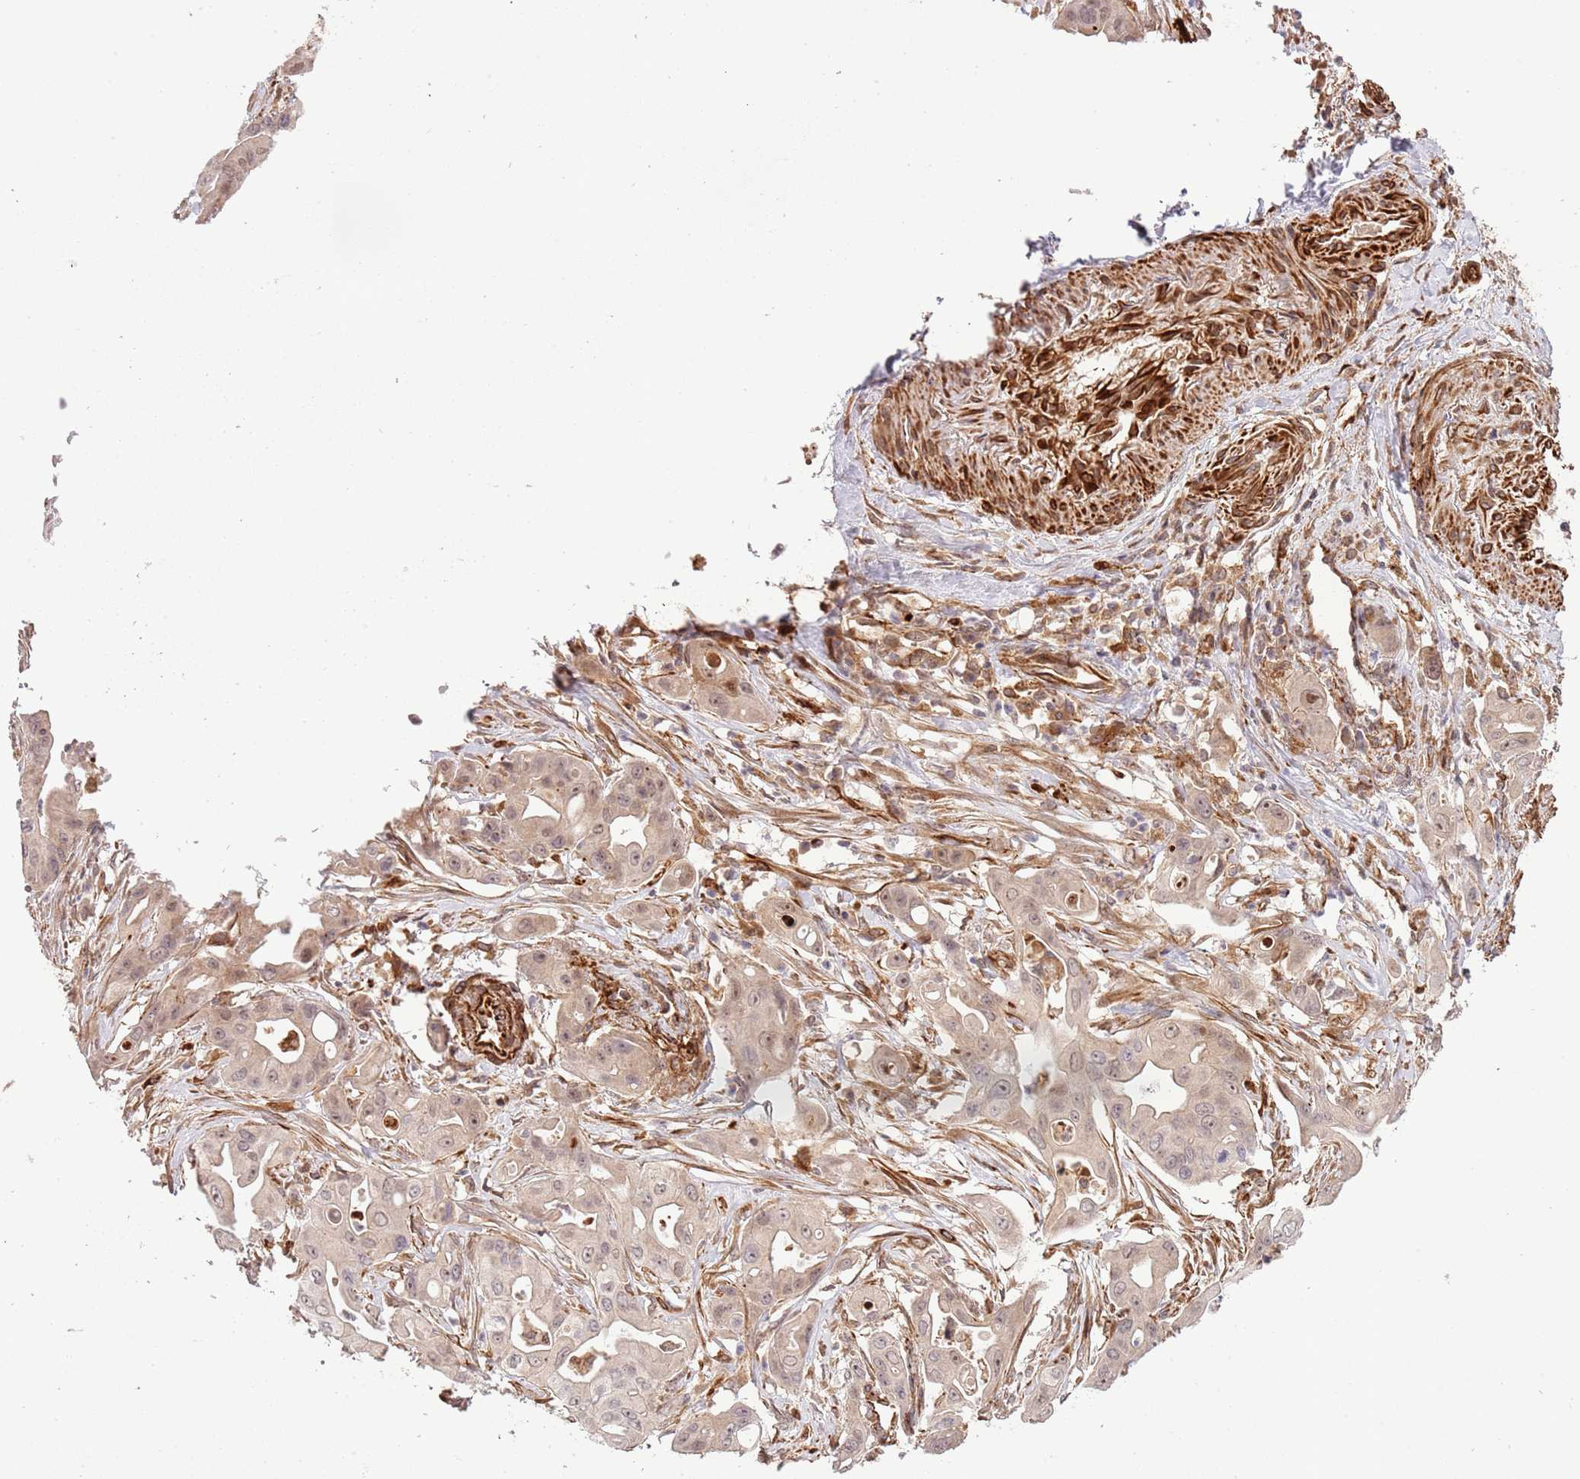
{"staining": {"intensity": "weak", "quantity": "<25%", "location": "cytoplasmic/membranous,nuclear"}, "tissue": "ovarian cancer", "cell_type": "Tumor cells", "image_type": "cancer", "snomed": [{"axis": "morphology", "description": "Cystadenocarcinoma, mucinous, NOS"}, {"axis": "topography", "description": "Ovary"}], "caption": "High power microscopy photomicrograph of an immunohistochemistry (IHC) micrograph of ovarian cancer (mucinous cystadenocarcinoma), revealing no significant positivity in tumor cells.", "gene": "NEK3", "patient": {"sex": "female", "age": 70}}